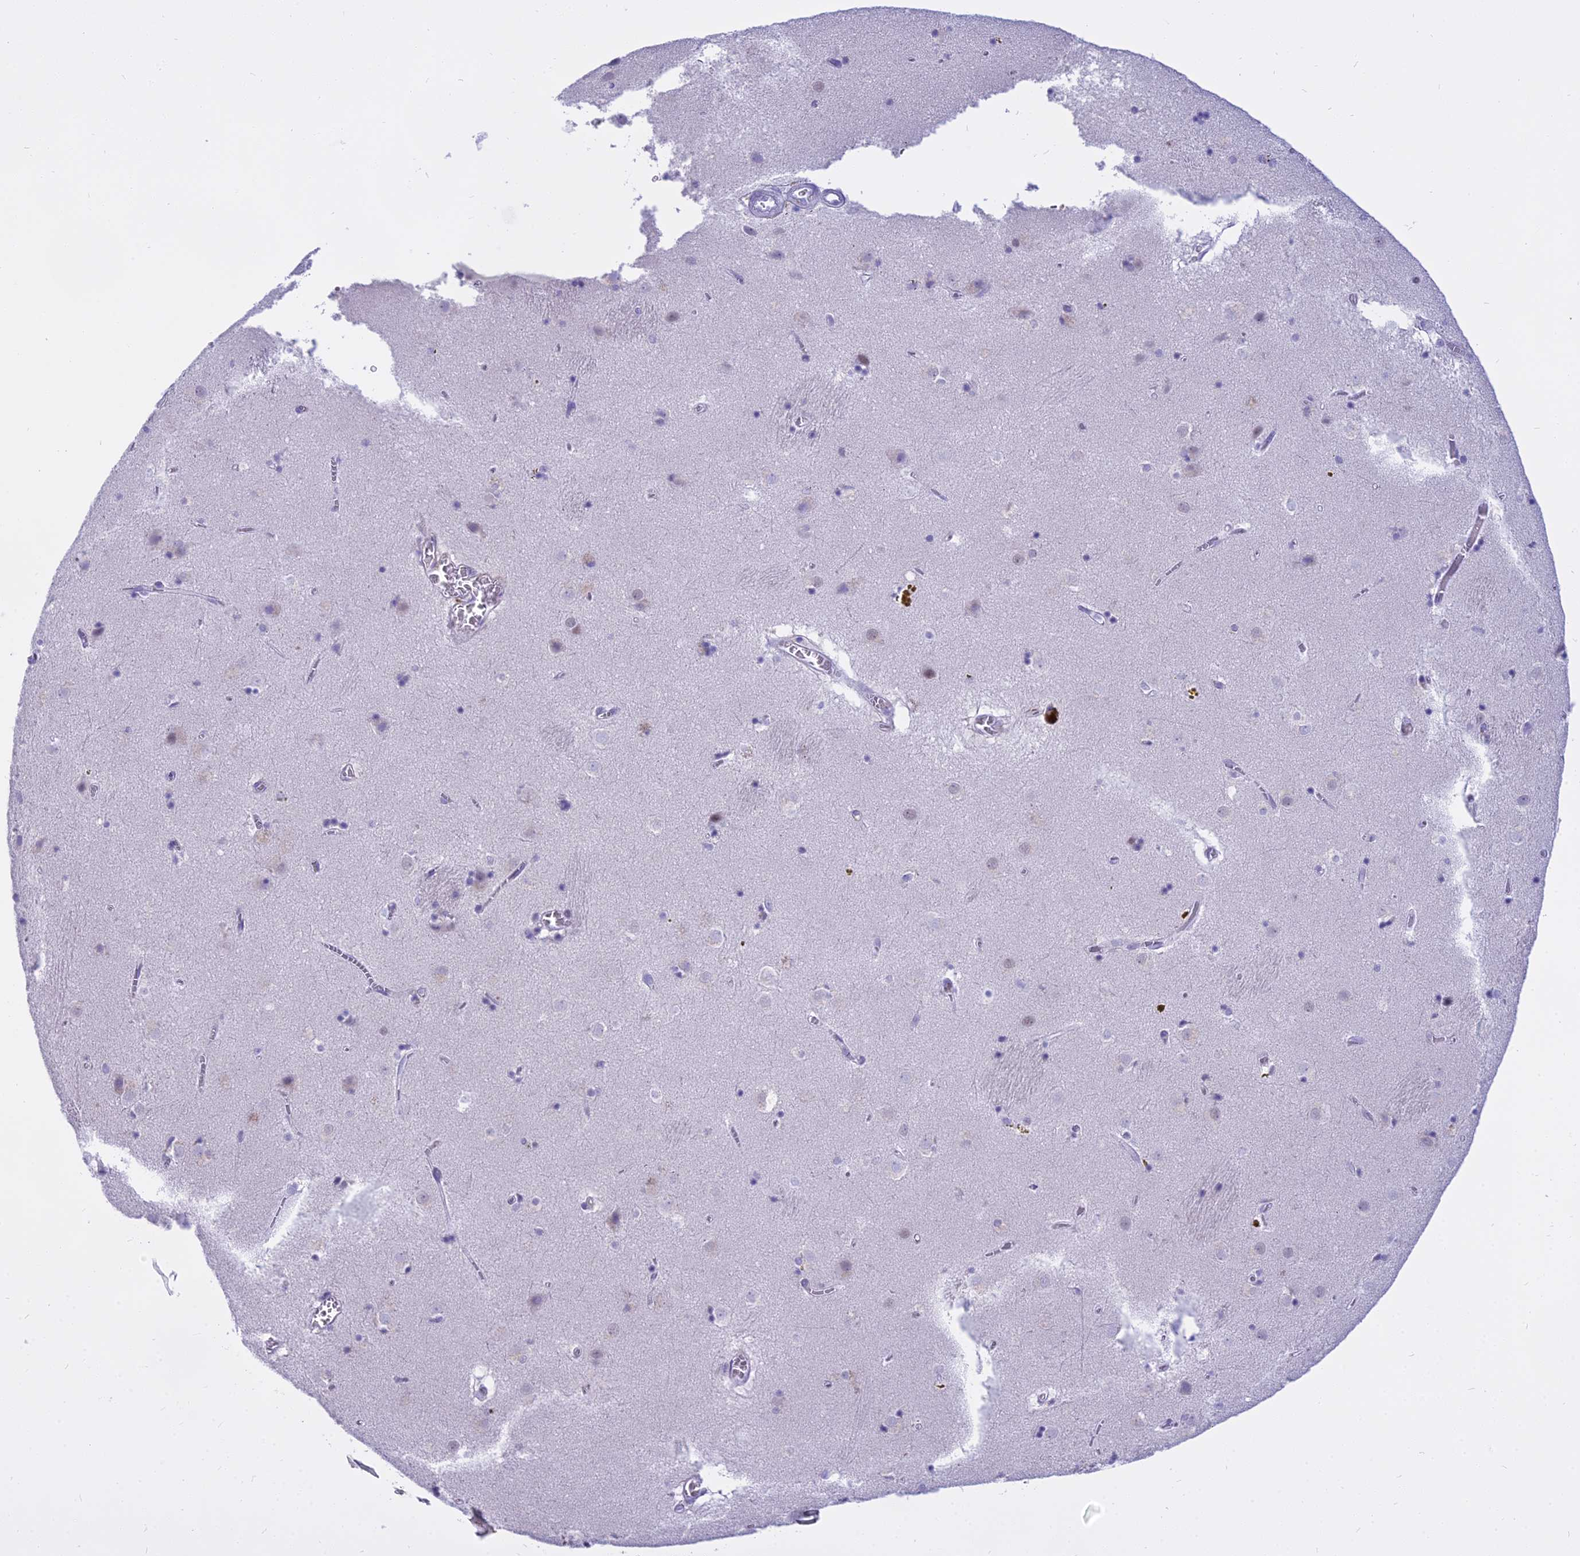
{"staining": {"intensity": "negative", "quantity": "none", "location": "none"}, "tissue": "caudate", "cell_type": "Glial cells", "image_type": "normal", "snomed": [{"axis": "morphology", "description": "Normal tissue, NOS"}, {"axis": "topography", "description": "Lateral ventricle wall"}], "caption": "Immunohistochemistry (IHC) of normal human caudate reveals no positivity in glial cells.", "gene": "OSTN", "patient": {"sex": "male", "age": 70}}